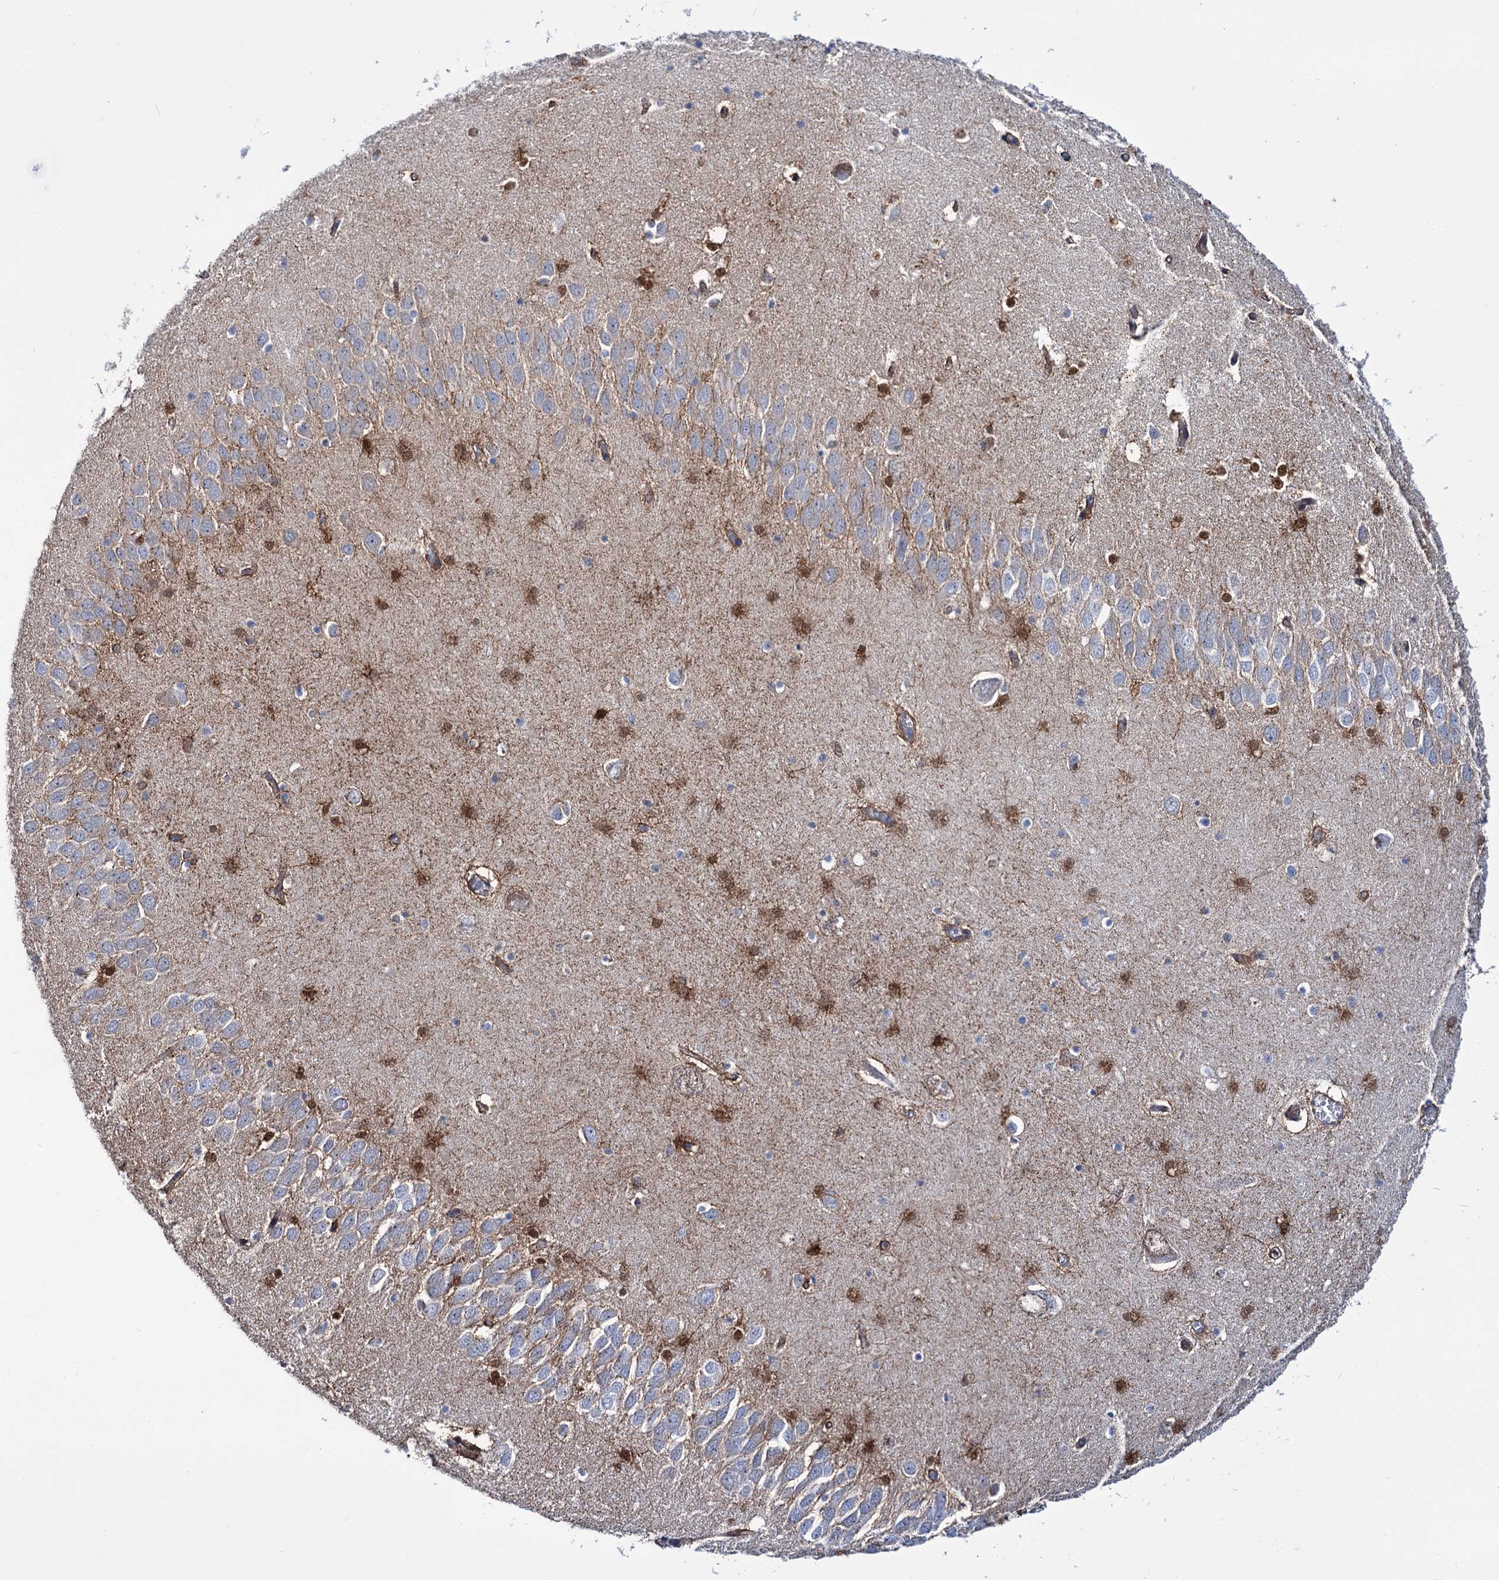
{"staining": {"intensity": "negative", "quantity": "none", "location": "none"}, "tissue": "hippocampus", "cell_type": "Glial cells", "image_type": "normal", "snomed": [{"axis": "morphology", "description": "Normal tissue, NOS"}, {"axis": "topography", "description": "Hippocampus"}], "caption": "IHC image of benign hippocampus: human hippocampus stained with DAB (3,3'-diaminobenzidine) demonstrates no significant protein positivity in glial cells. The staining was performed using DAB (3,3'-diaminobenzidine) to visualize the protein expression in brown, while the nuclei were stained in blue with hematoxylin (Magnification: 20x).", "gene": "DEF6", "patient": {"sex": "male", "age": 70}}